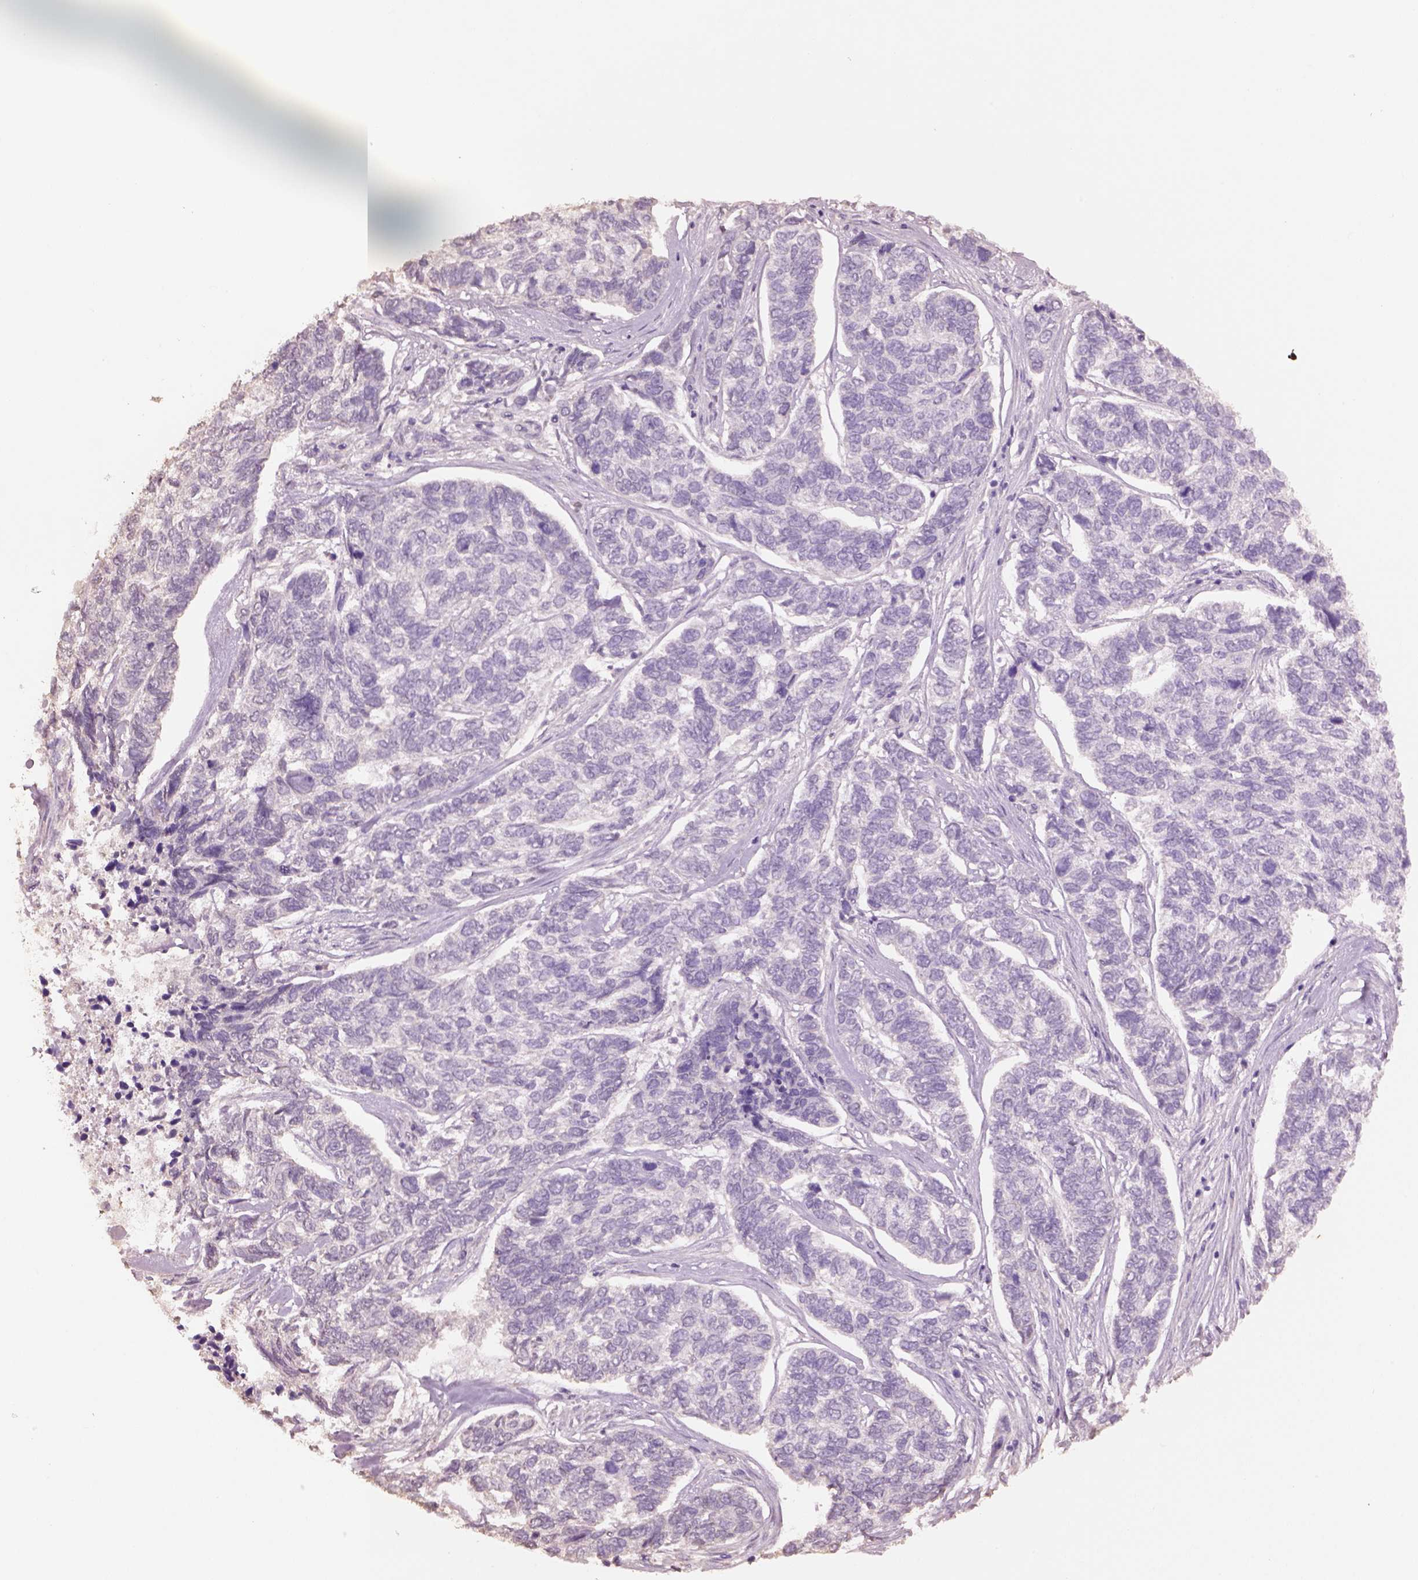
{"staining": {"intensity": "negative", "quantity": "none", "location": "none"}, "tissue": "skin cancer", "cell_type": "Tumor cells", "image_type": "cancer", "snomed": [{"axis": "morphology", "description": "Basal cell carcinoma"}, {"axis": "topography", "description": "Skin"}], "caption": "High power microscopy image of an immunohistochemistry (IHC) histopathology image of skin basal cell carcinoma, revealing no significant expression in tumor cells.", "gene": "KCNIP3", "patient": {"sex": "female", "age": 65}}